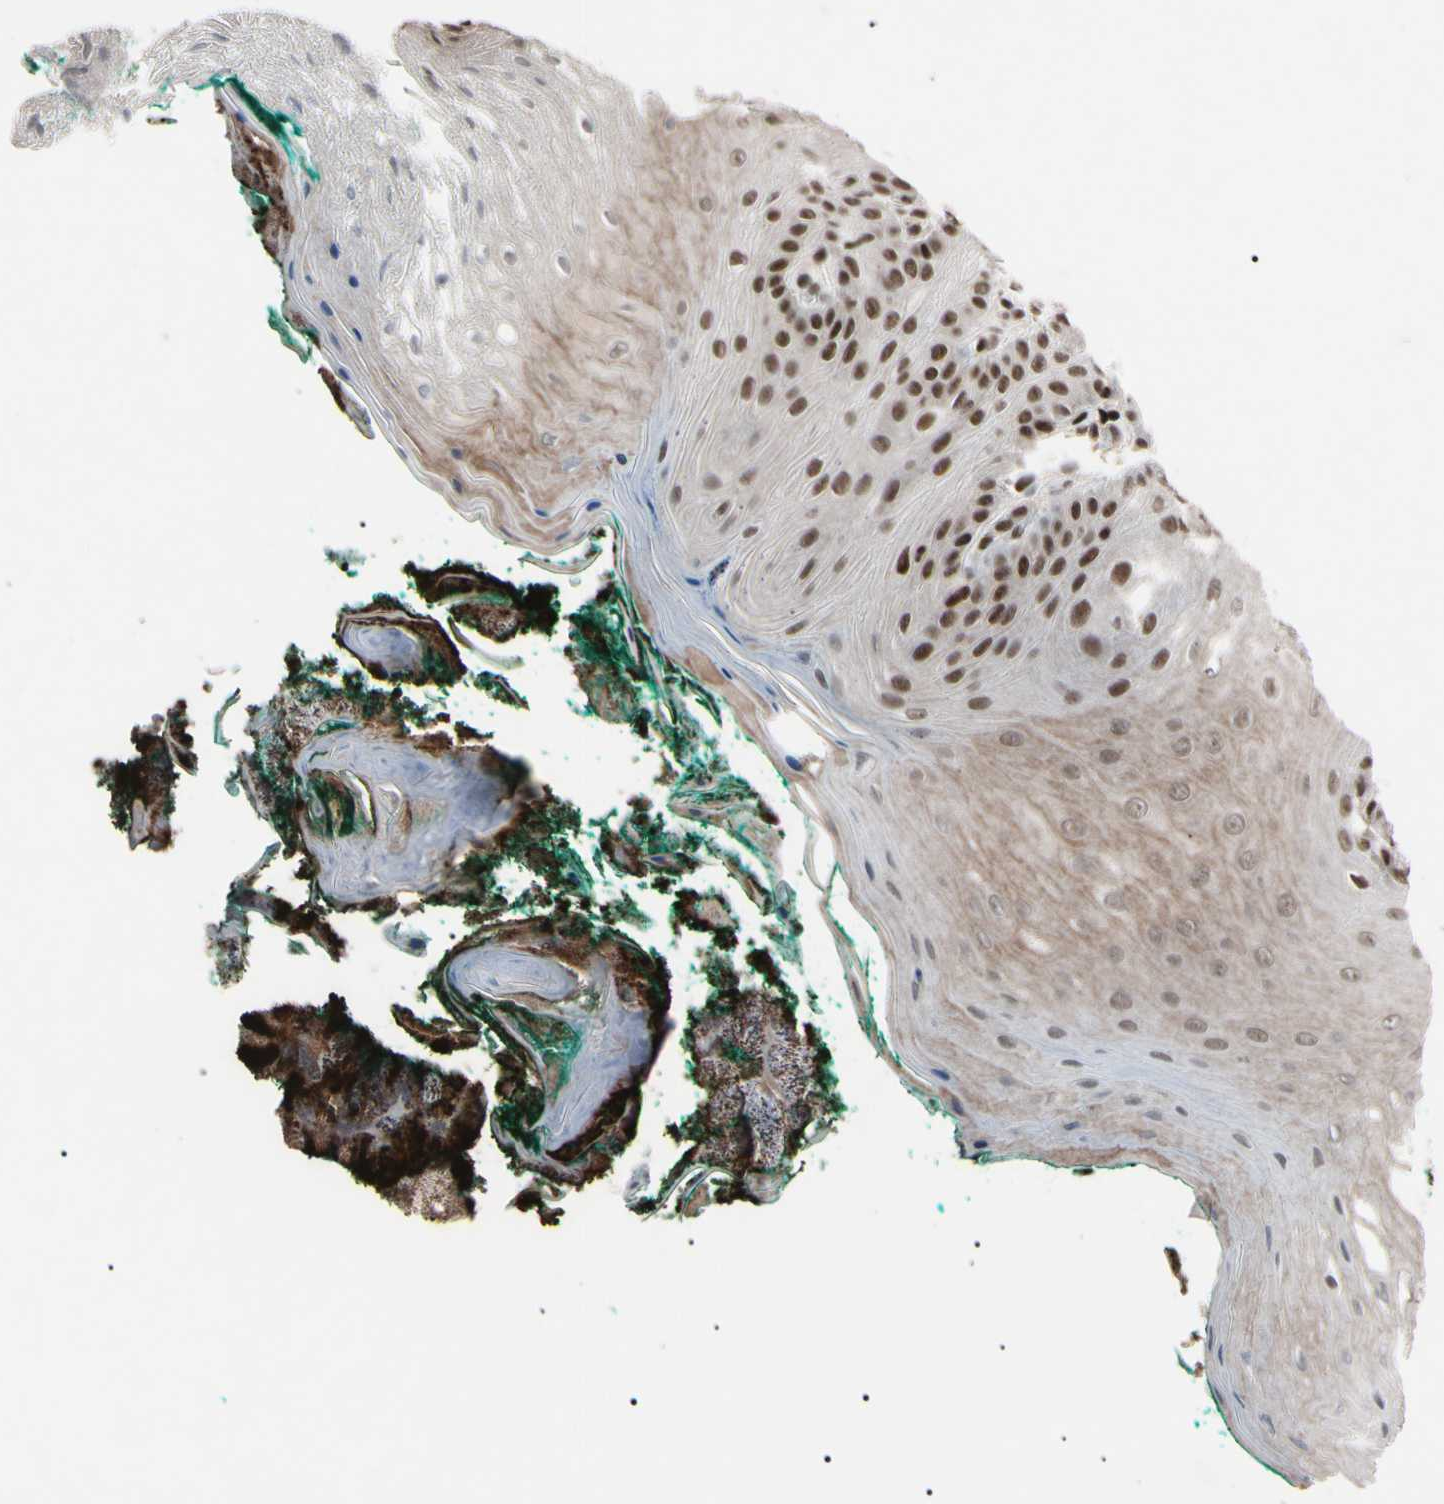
{"staining": {"intensity": "moderate", "quantity": "25%-75%", "location": "cytoplasmic/membranous,nuclear"}, "tissue": "oral mucosa", "cell_type": "Squamous epithelial cells", "image_type": "normal", "snomed": [{"axis": "morphology", "description": "Normal tissue, NOS"}, {"axis": "topography", "description": "Skeletal muscle"}, {"axis": "topography", "description": "Oral tissue"}], "caption": "Squamous epithelial cells show medium levels of moderate cytoplasmic/membranous,nuclear staining in about 25%-75% of cells in normal human oral mucosa. (DAB (3,3'-diaminobenzidine) IHC, brown staining for protein, blue staining for nuclei).", "gene": "YY1", "patient": {"sex": "male", "age": 58}}